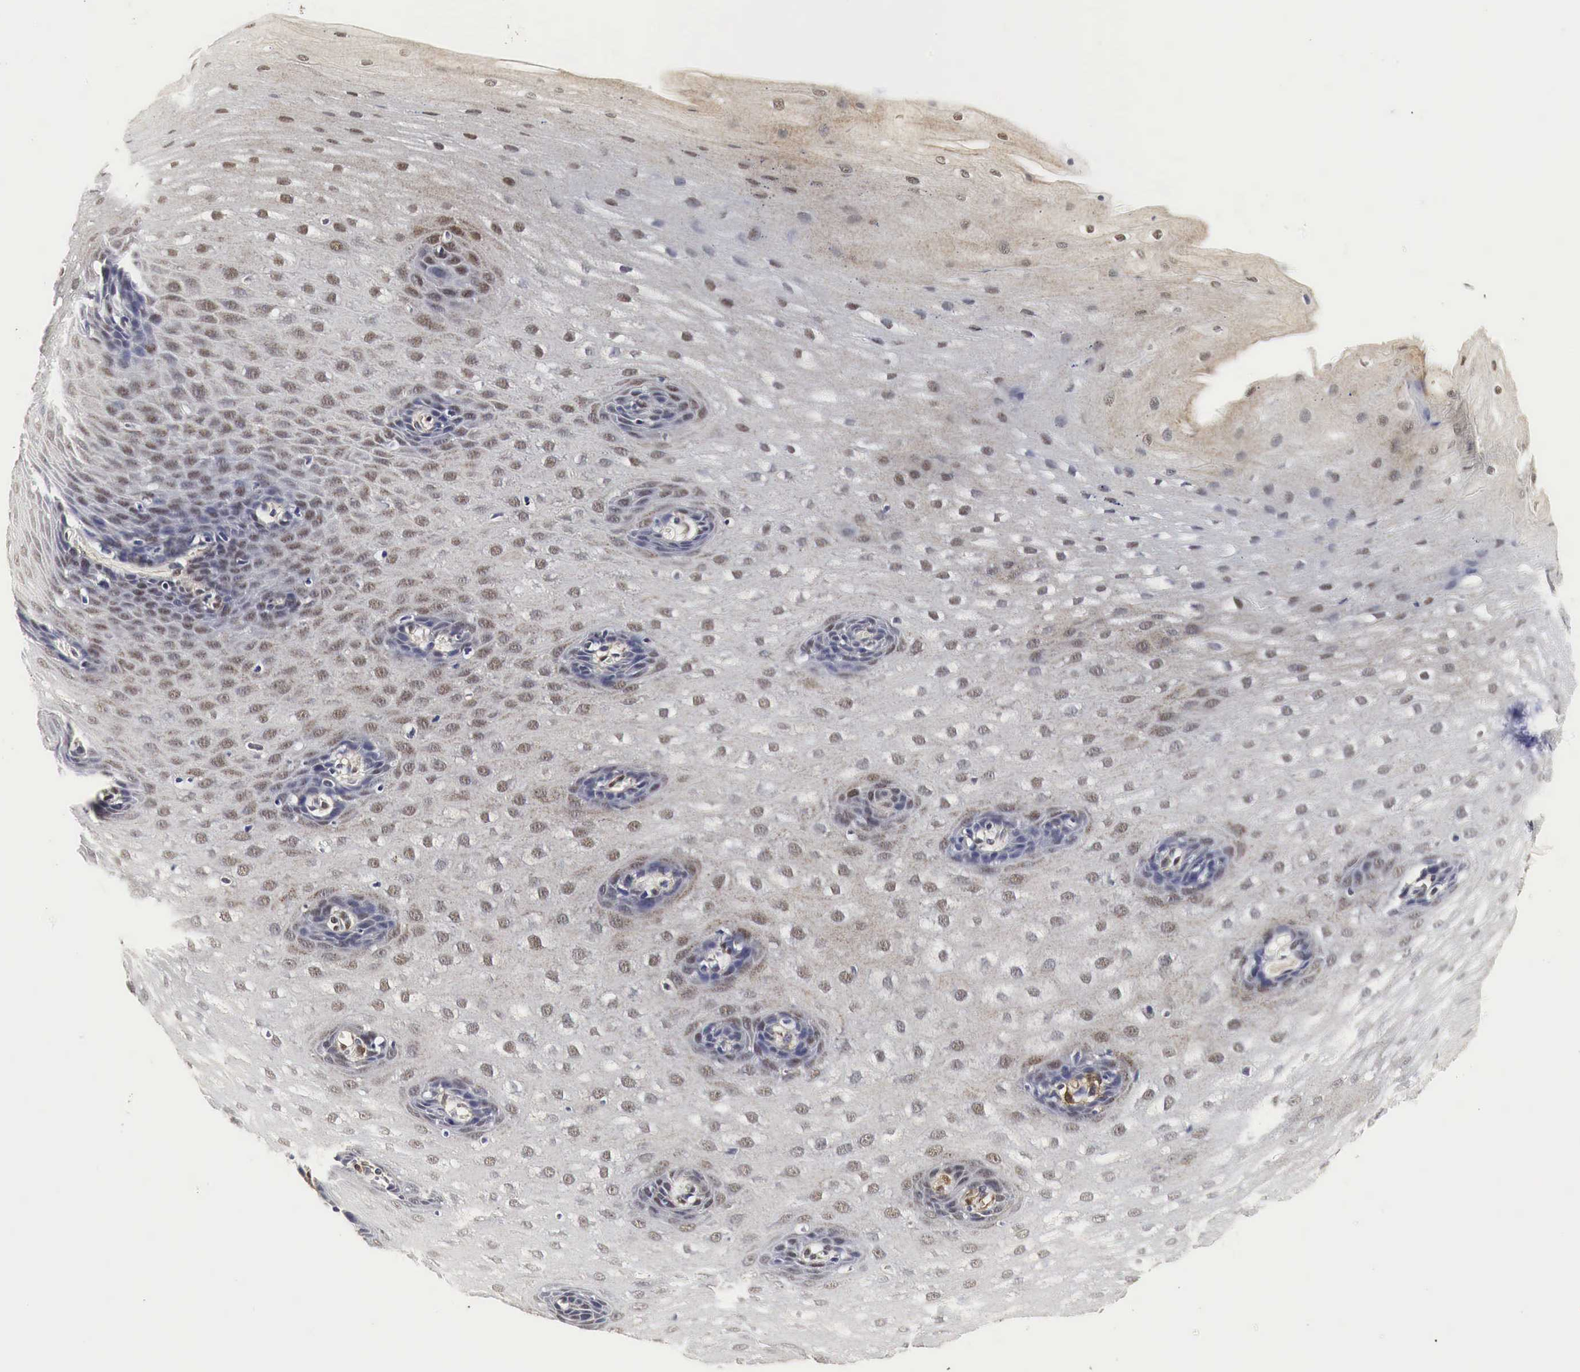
{"staining": {"intensity": "weak", "quantity": "25%-75%", "location": "cytoplasmic/membranous"}, "tissue": "esophagus", "cell_type": "Squamous epithelial cells", "image_type": "normal", "snomed": [{"axis": "morphology", "description": "Normal tissue, NOS"}, {"axis": "topography", "description": "Esophagus"}], "caption": "This micrograph displays immunohistochemistry (IHC) staining of unremarkable esophagus, with low weak cytoplasmic/membranous expression in approximately 25%-75% of squamous epithelial cells.", "gene": "SPIN1", "patient": {"sex": "male", "age": 70}}